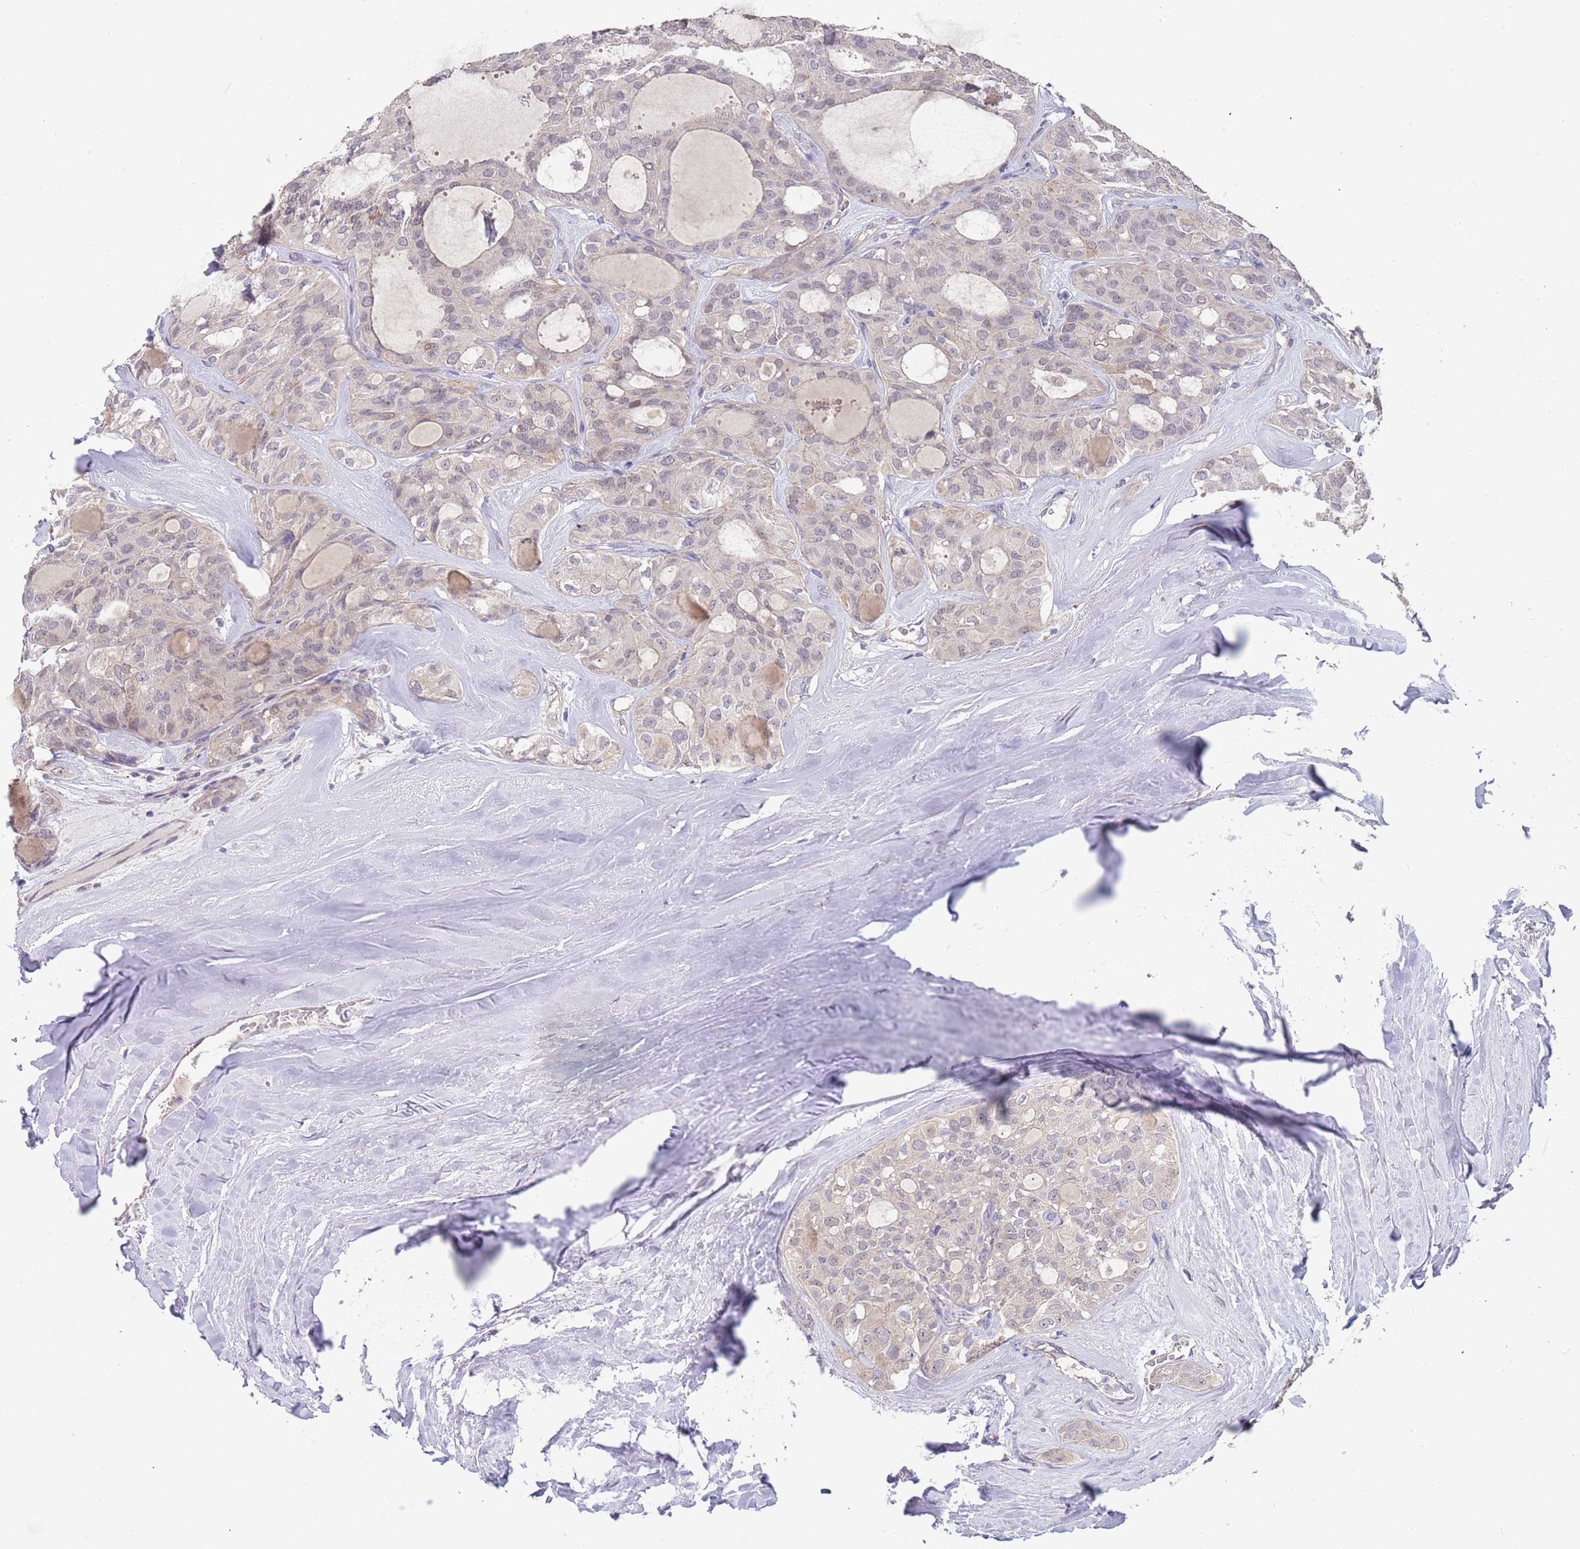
{"staining": {"intensity": "negative", "quantity": "none", "location": "none"}, "tissue": "thyroid cancer", "cell_type": "Tumor cells", "image_type": "cancer", "snomed": [{"axis": "morphology", "description": "Follicular adenoma carcinoma, NOS"}, {"axis": "topography", "description": "Thyroid gland"}], "caption": "Immunohistochemical staining of thyroid follicular adenoma carcinoma demonstrates no significant positivity in tumor cells.", "gene": "TMEM64", "patient": {"sex": "male", "age": 75}}